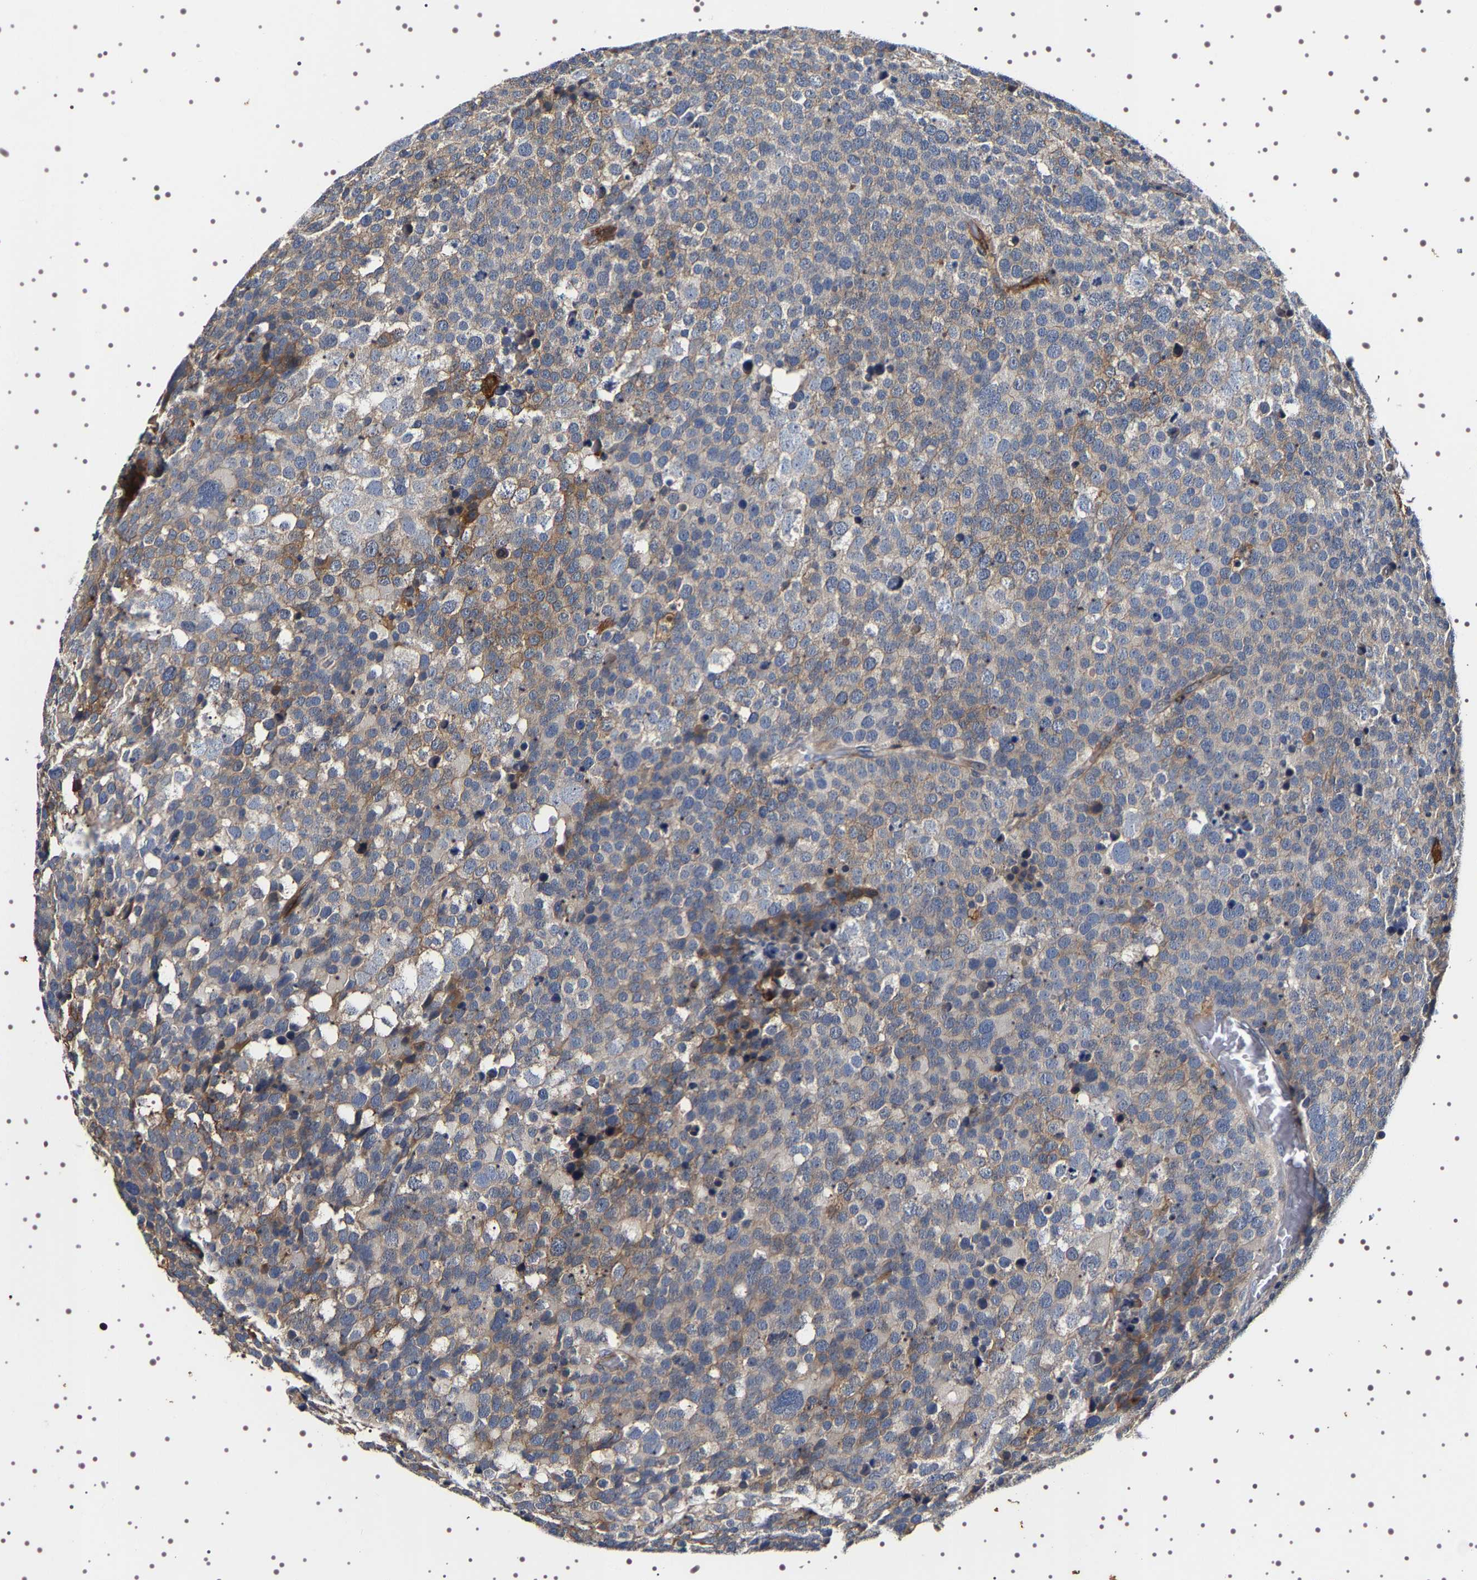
{"staining": {"intensity": "weak", "quantity": "25%-75%", "location": "cytoplasmic/membranous"}, "tissue": "testis cancer", "cell_type": "Tumor cells", "image_type": "cancer", "snomed": [{"axis": "morphology", "description": "Seminoma, NOS"}, {"axis": "topography", "description": "Testis"}], "caption": "This is an image of immunohistochemistry (IHC) staining of testis cancer, which shows weak positivity in the cytoplasmic/membranous of tumor cells.", "gene": "ALPL", "patient": {"sex": "male", "age": 71}}